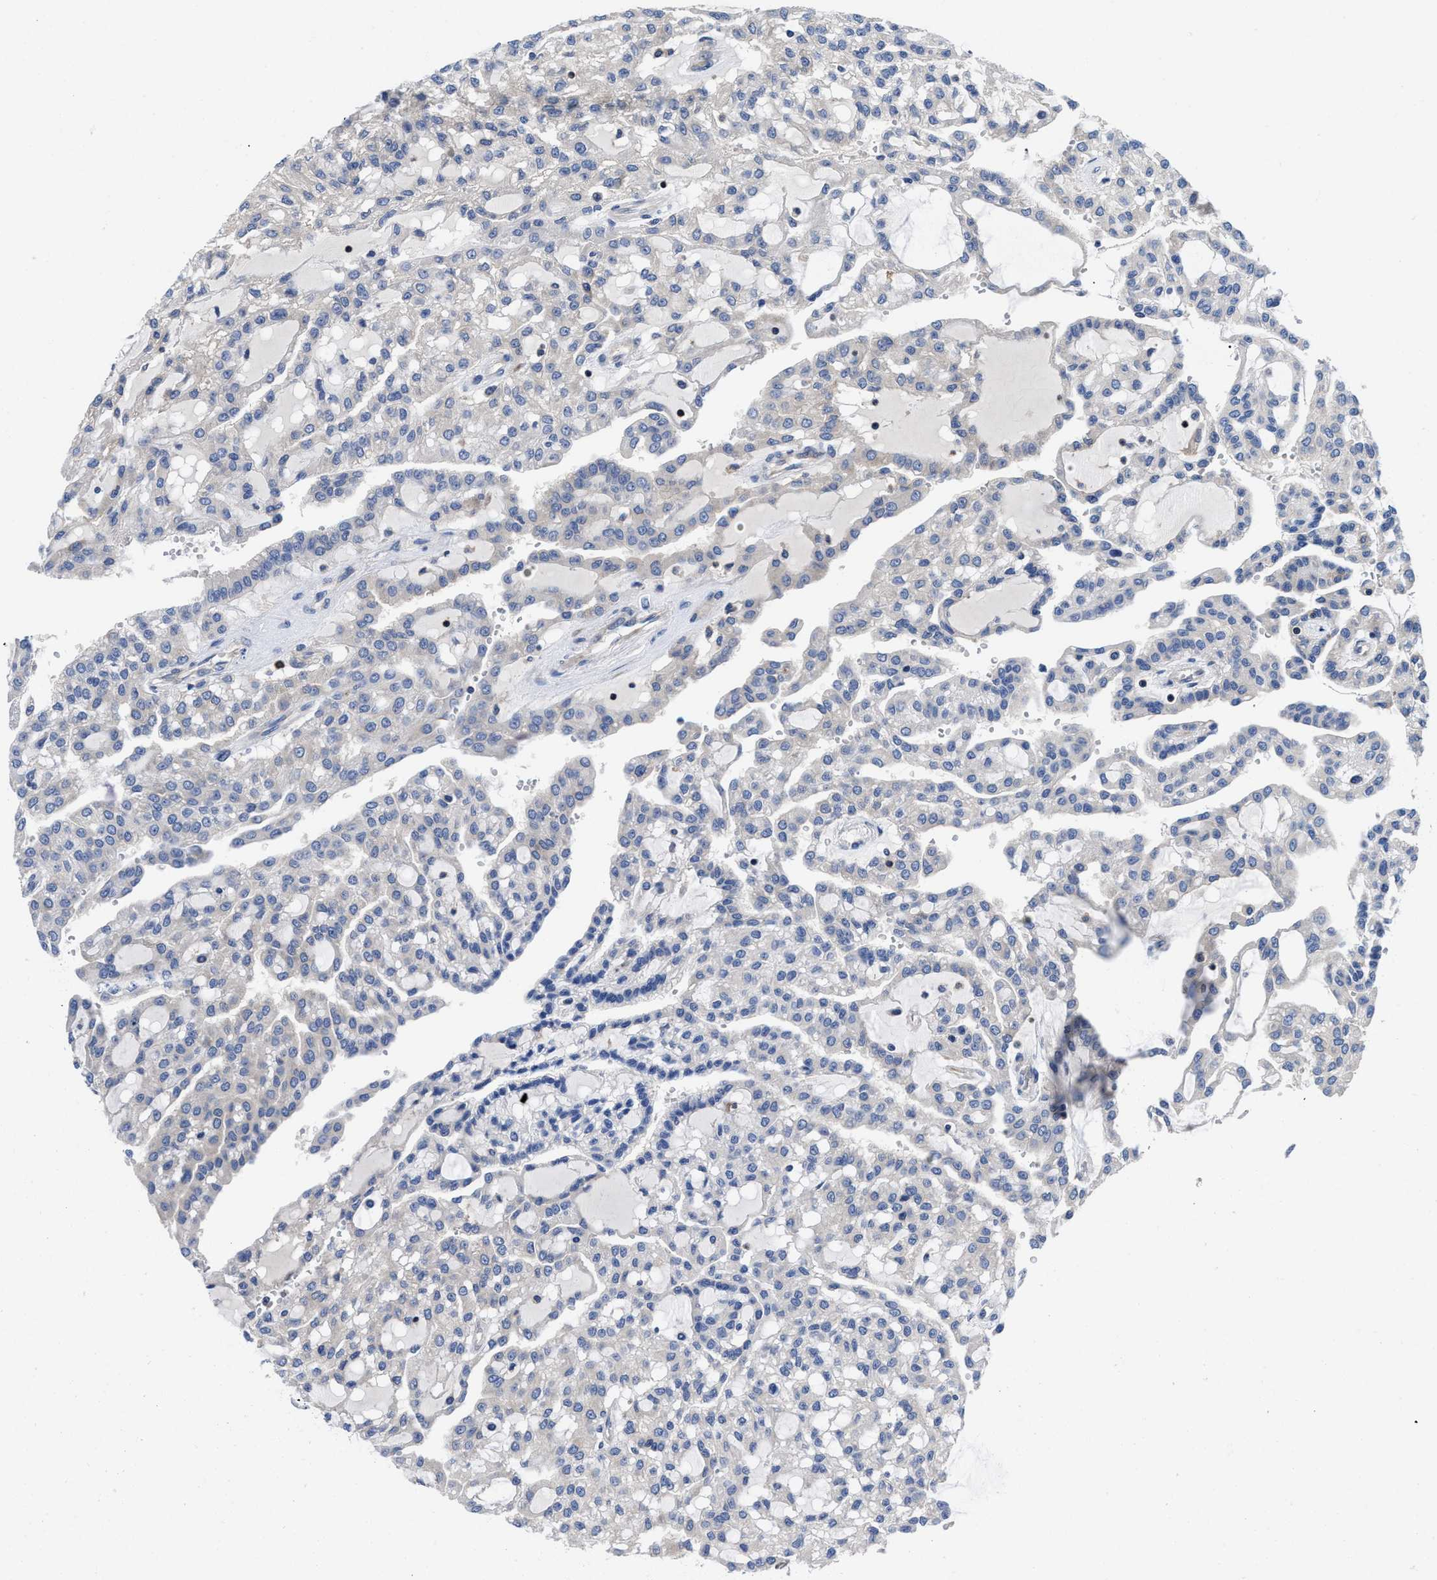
{"staining": {"intensity": "negative", "quantity": "none", "location": "none"}, "tissue": "renal cancer", "cell_type": "Tumor cells", "image_type": "cancer", "snomed": [{"axis": "morphology", "description": "Adenocarcinoma, NOS"}, {"axis": "topography", "description": "Kidney"}], "caption": "Renal cancer (adenocarcinoma) was stained to show a protein in brown. There is no significant positivity in tumor cells.", "gene": "YARS1", "patient": {"sex": "male", "age": 63}}